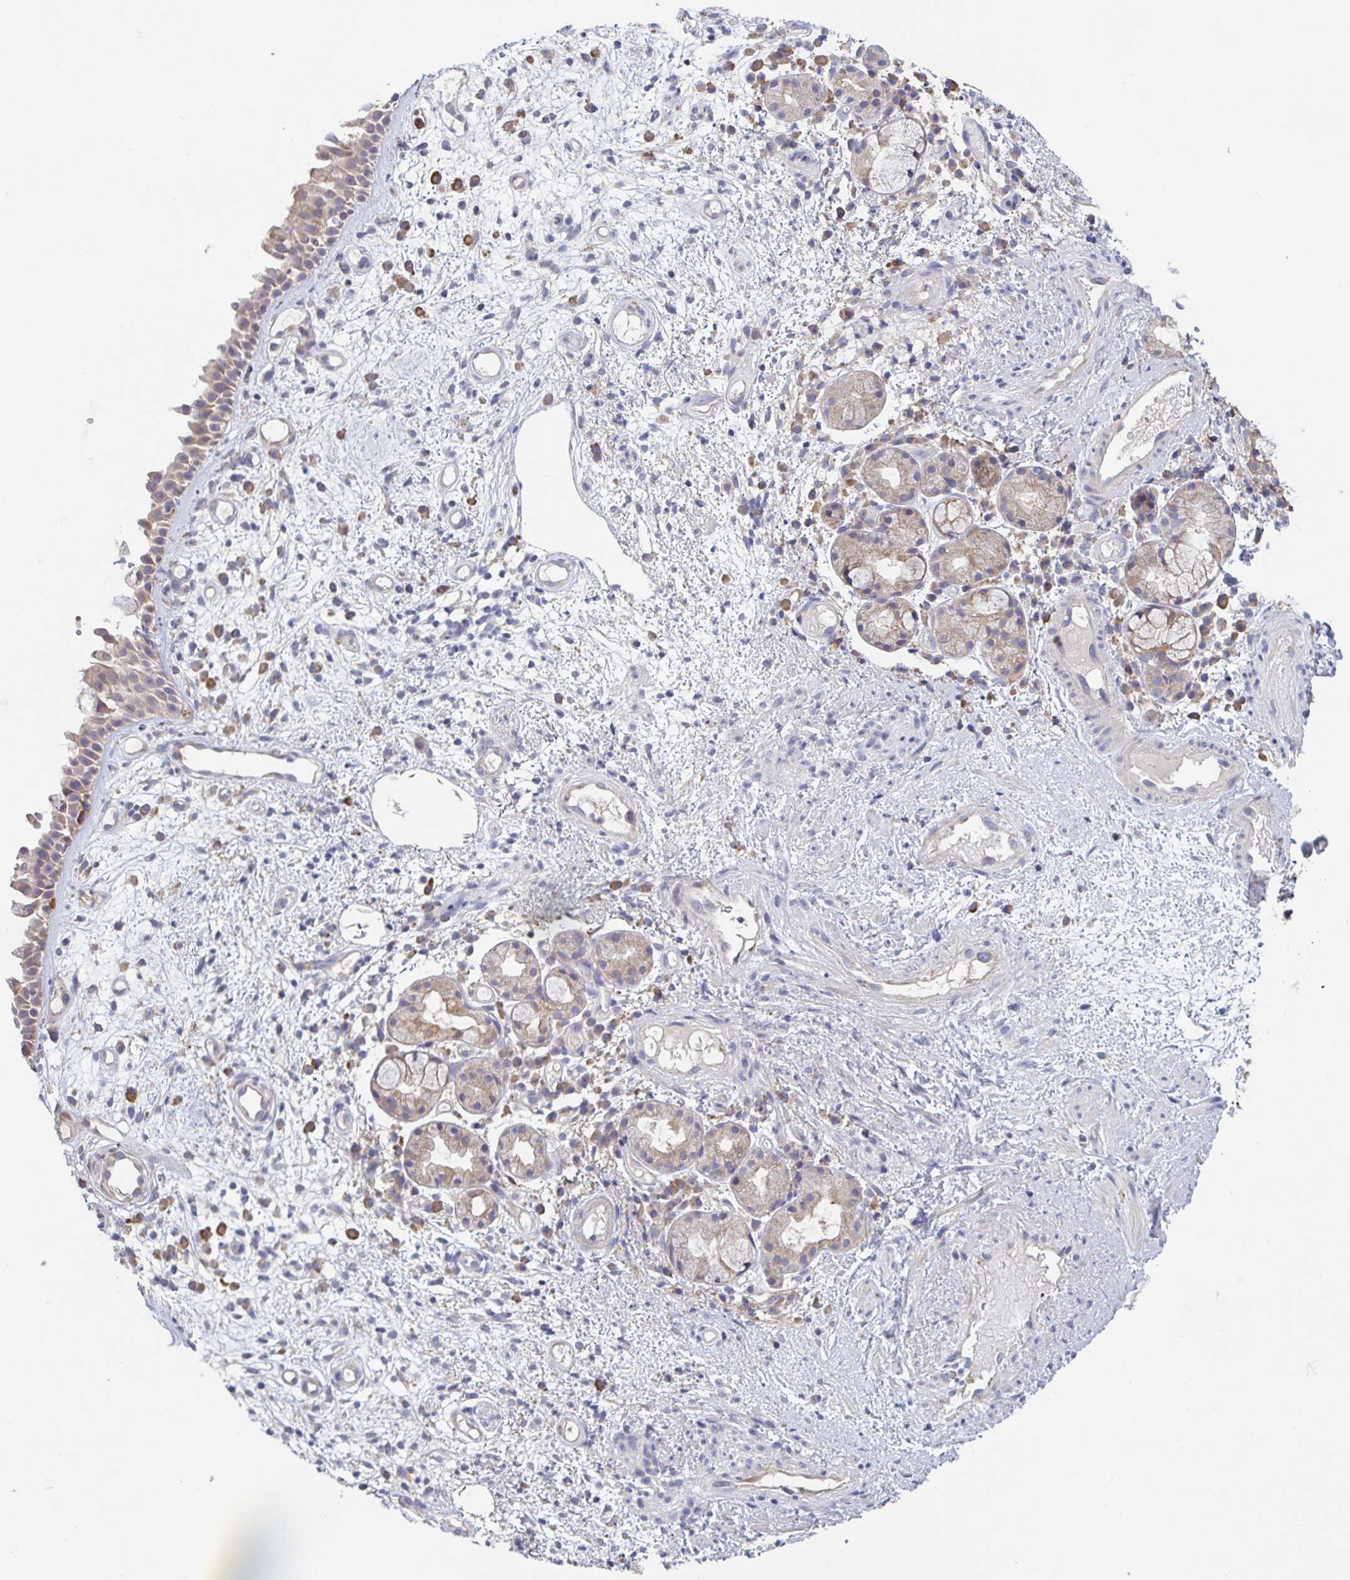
{"staining": {"intensity": "weak", "quantity": "25%-75%", "location": "cytoplasmic/membranous"}, "tissue": "nasopharynx", "cell_type": "Respiratory epithelial cells", "image_type": "normal", "snomed": [{"axis": "morphology", "description": "Normal tissue, NOS"}, {"axis": "morphology", "description": "Inflammation, NOS"}, {"axis": "topography", "description": "Nasopharynx"}], "caption": "Respiratory epithelial cells show low levels of weak cytoplasmic/membranous positivity in about 25%-75% of cells in unremarkable nasopharynx.", "gene": "CD1E", "patient": {"sex": "male", "age": 54}}